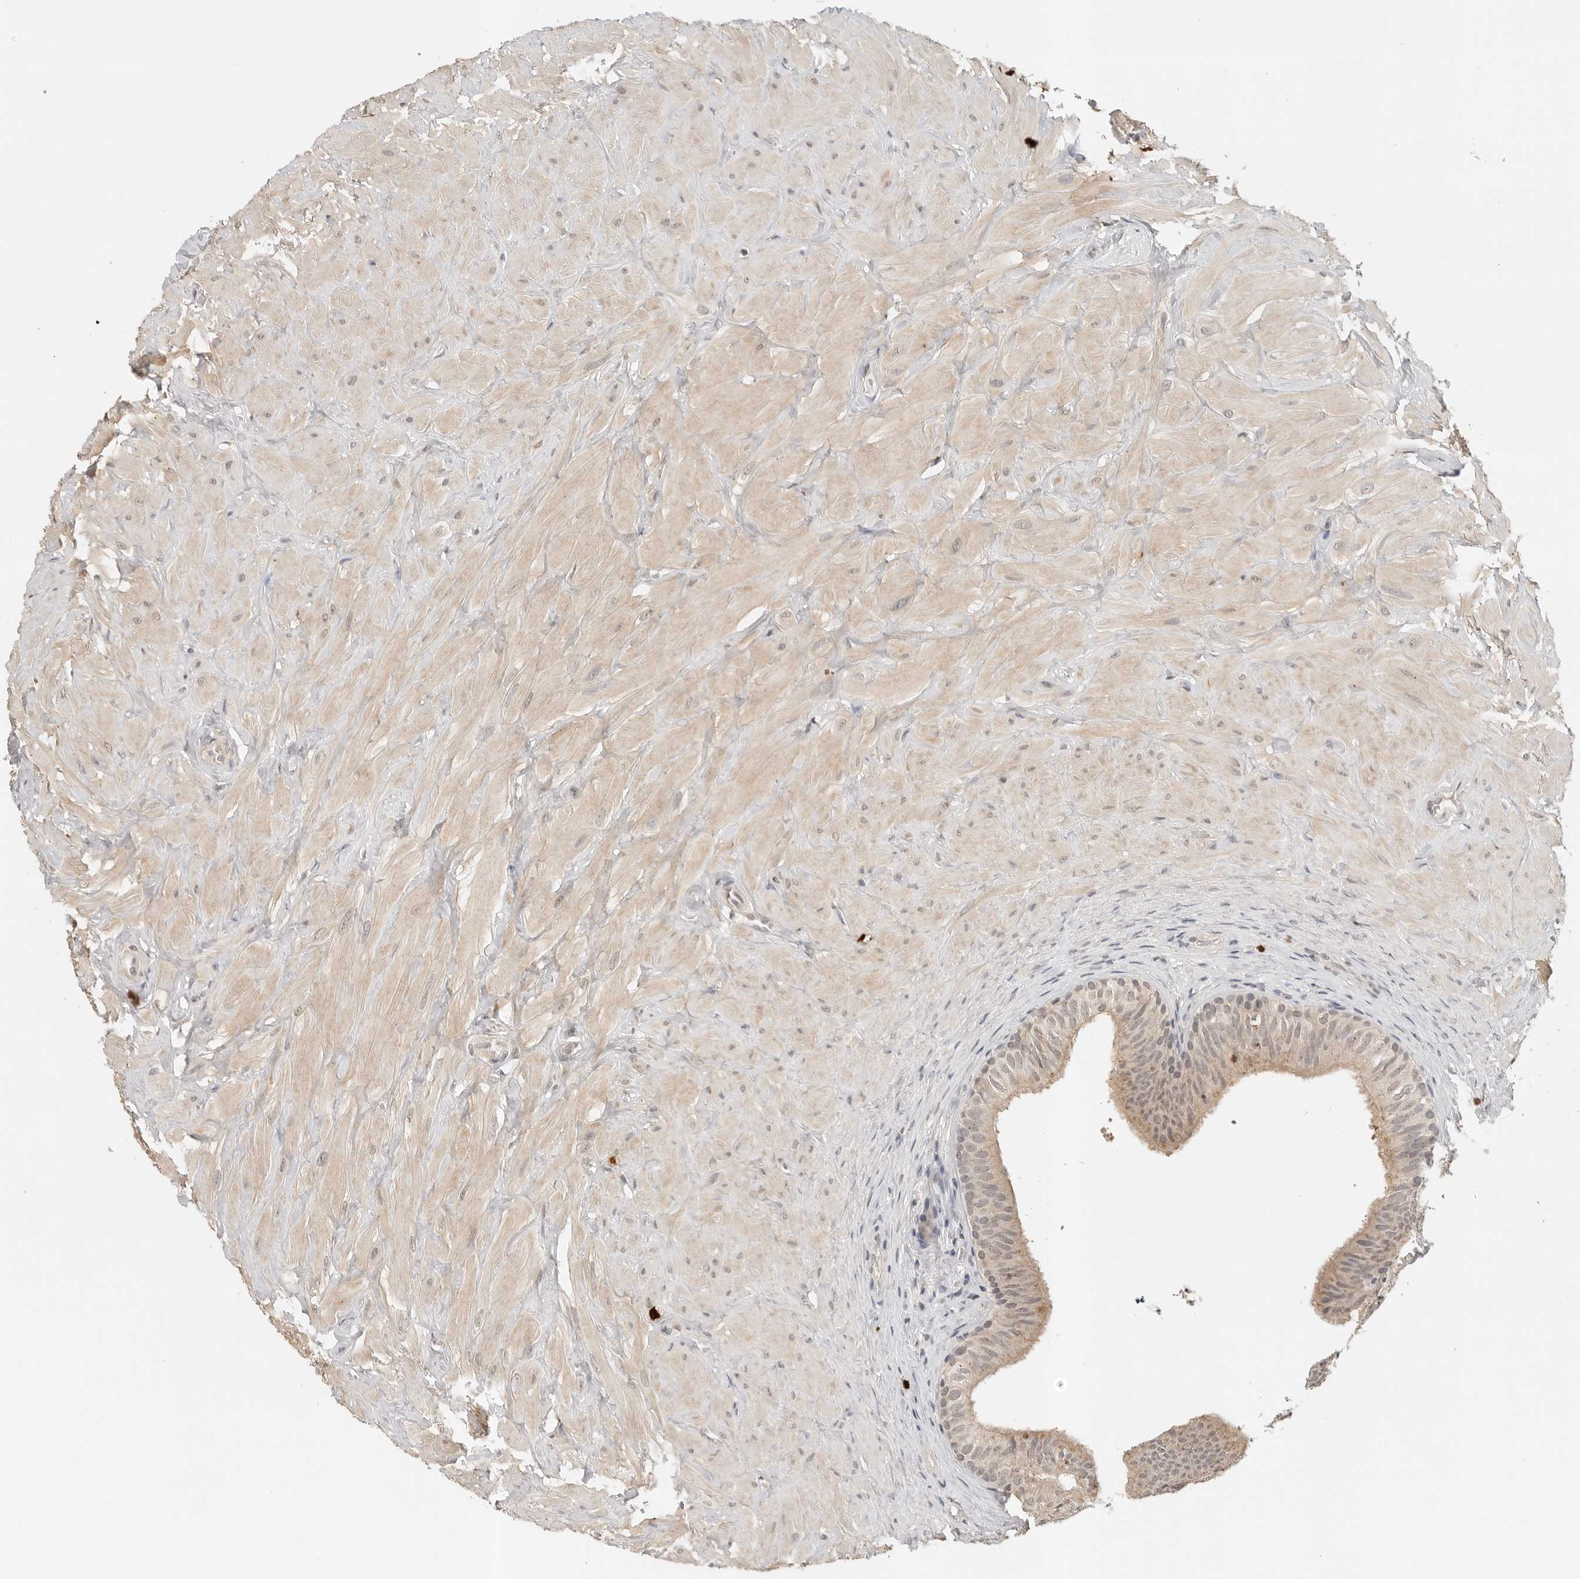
{"staining": {"intensity": "moderate", "quantity": "<25%", "location": "cytoplasmic/membranous"}, "tissue": "epididymis", "cell_type": "Glandular cells", "image_type": "normal", "snomed": [{"axis": "morphology", "description": "Normal tissue, NOS"}, {"axis": "topography", "description": "Soft tissue"}, {"axis": "topography", "description": "Epididymis"}], "caption": "About <25% of glandular cells in unremarkable human epididymis show moderate cytoplasmic/membranous protein positivity as visualized by brown immunohistochemical staining.", "gene": "IL24", "patient": {"sex": "male", "age": 26}}